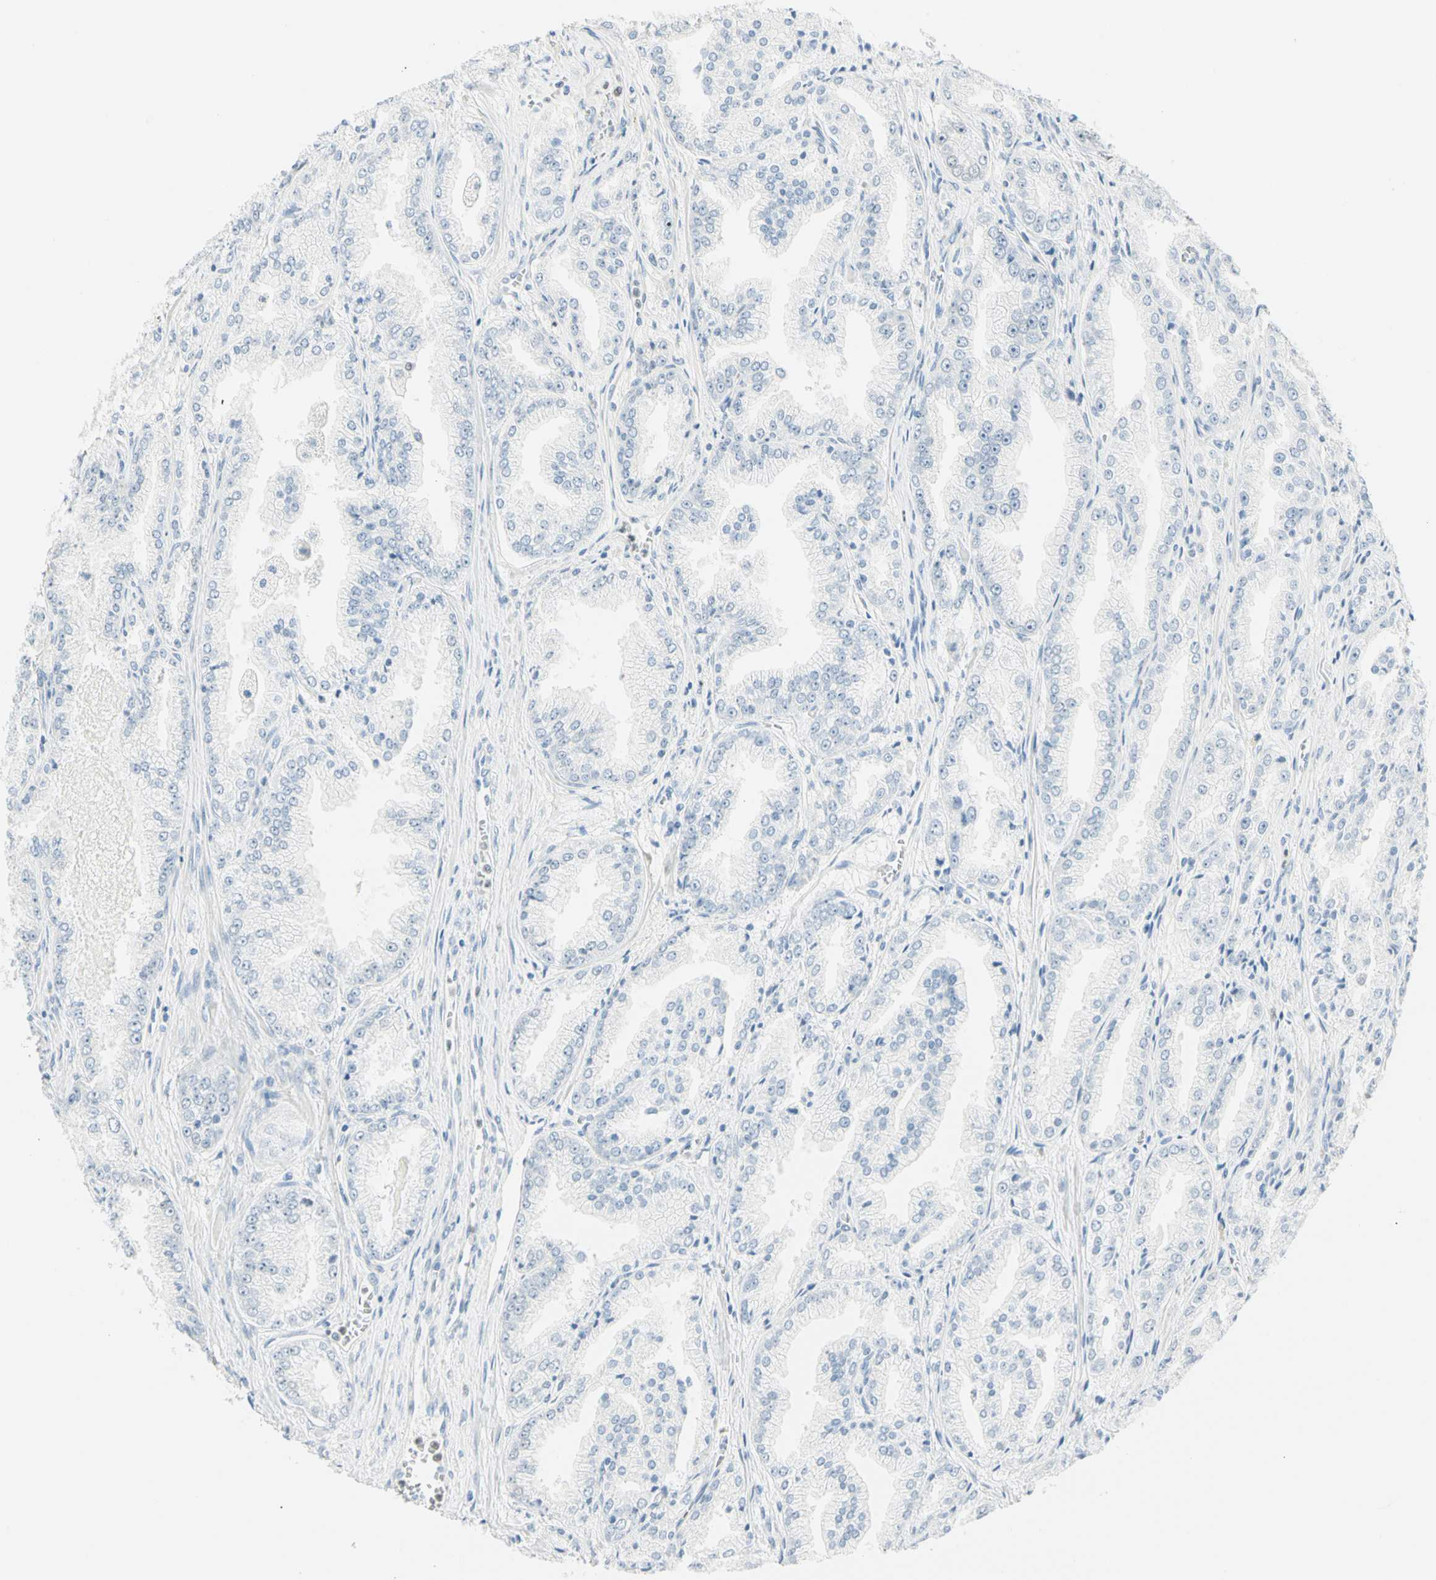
{"staining": {"intensity": "negative", "quantity": "none", "location": "none"}, "tissue": "prostate cancer", "cell_type": "Tumor cells", "image_type": "cancer", "snomed": [{"axis": "morphology", "description": "Adenocarcinoma, High grade"}, {"axis": "topography", "description": "Prostate"}], "caption": "Immunohistochemistry (IHC) photomicrograph of prostate adenocarcinoma (high-grade) stained for a protein (brown), which exhibits no staining in tumor cells. (Brightfield microscopy of DAB (3,3'-diaminobenzidine) immunohistochemistry at high magnification).", "gene": "MLLT10", "patient": {"sex": "male", "age": 61}}